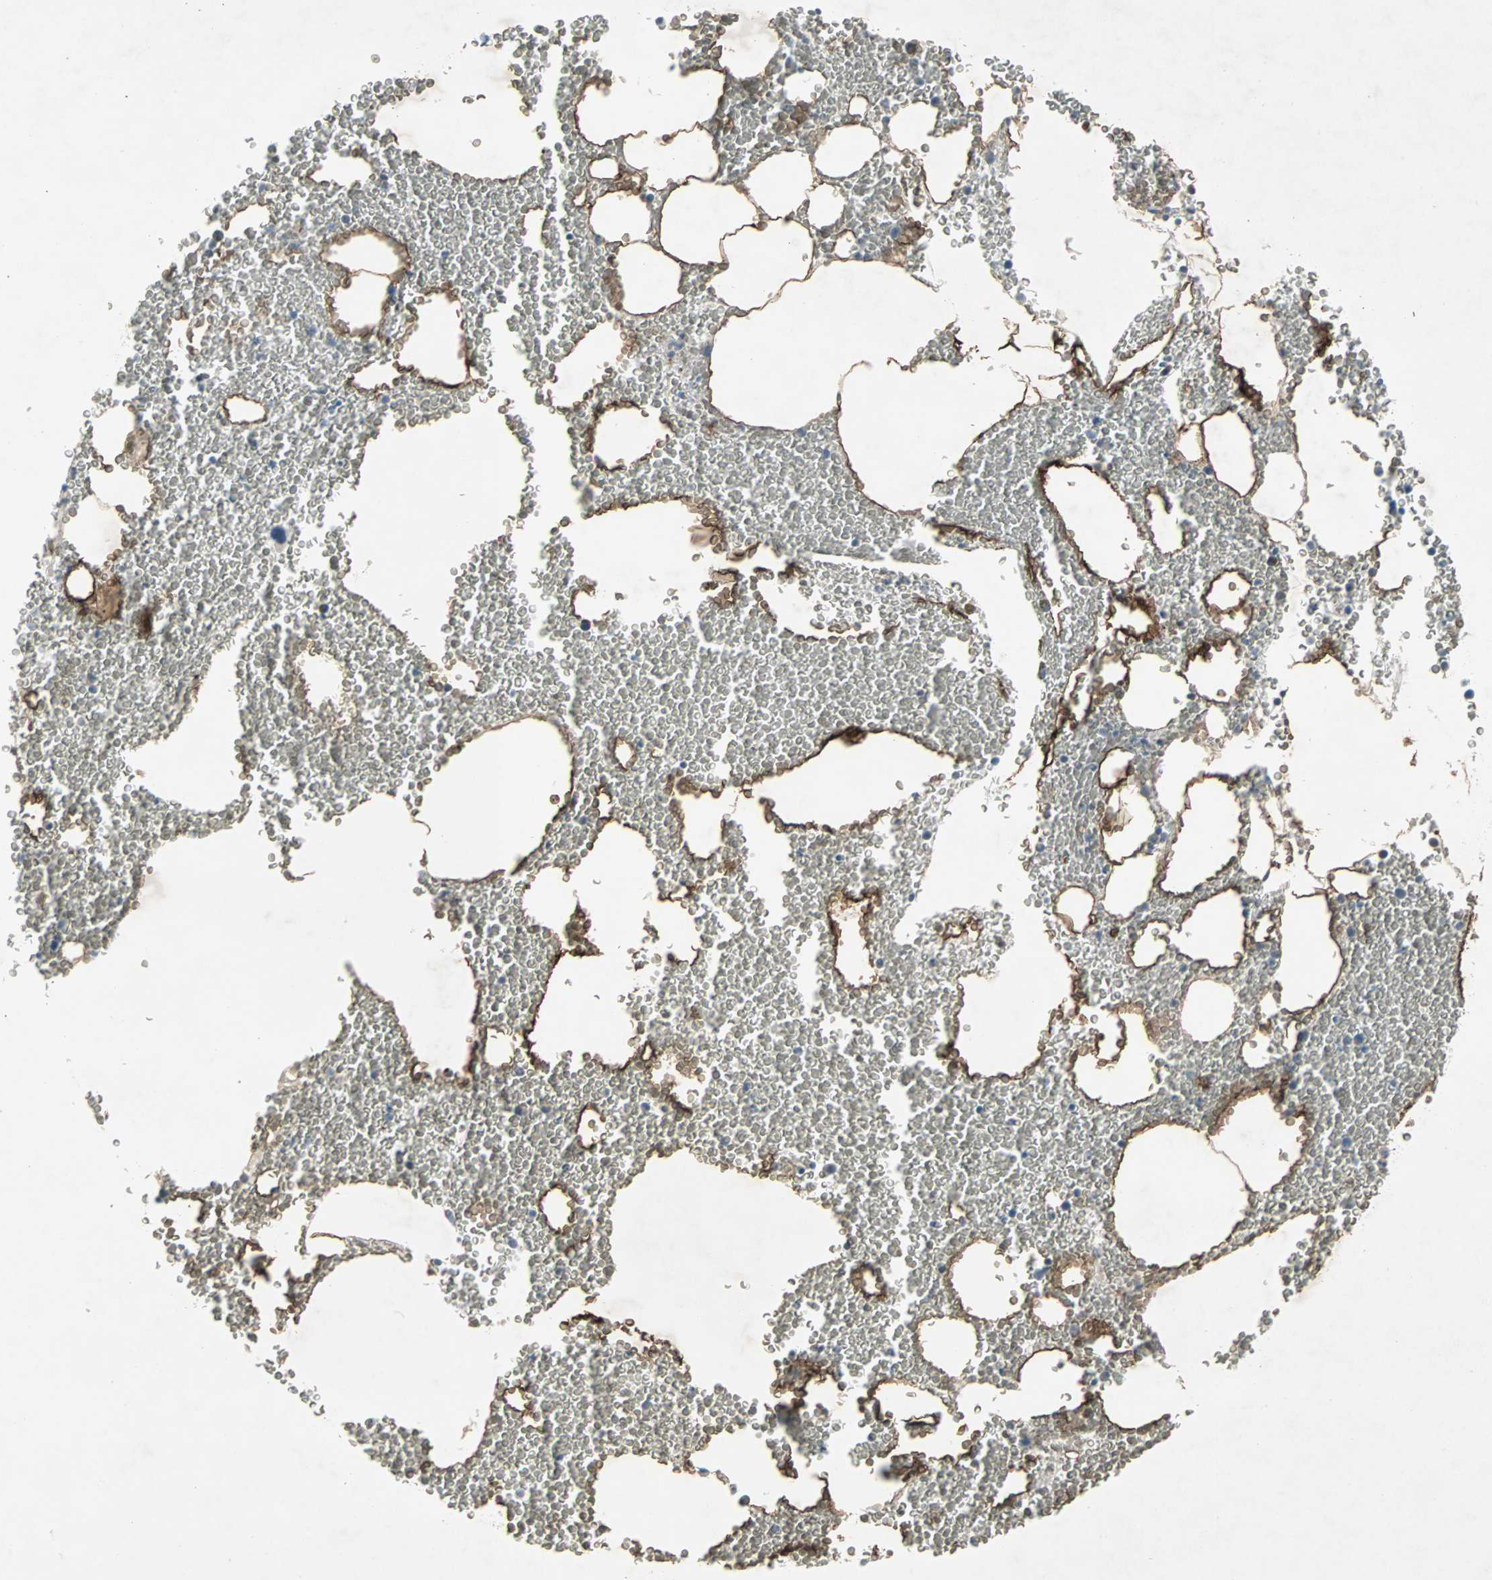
{"staining": {"intensity": "negative", "quantity": "none", "location": "none"}, "tissue": "bone marrow", "cell_type": "Hematopoietic cells", "image_type": "normal", "snomed": [{"axis": "morphology", "description": "Normal tissue, NOS"}, {"axis": "morphology", "description": "Inflammation, NOS"}, {"axis": "topography", "description": "Bone marrow"}], "caption": "This is an immunohistochemistry (IHC) image of unremarkable bone marrow. There is no expression in hematopoietic cells.", "gene": "LANCL3", "patient": {"sex": "male", "age": 74}}